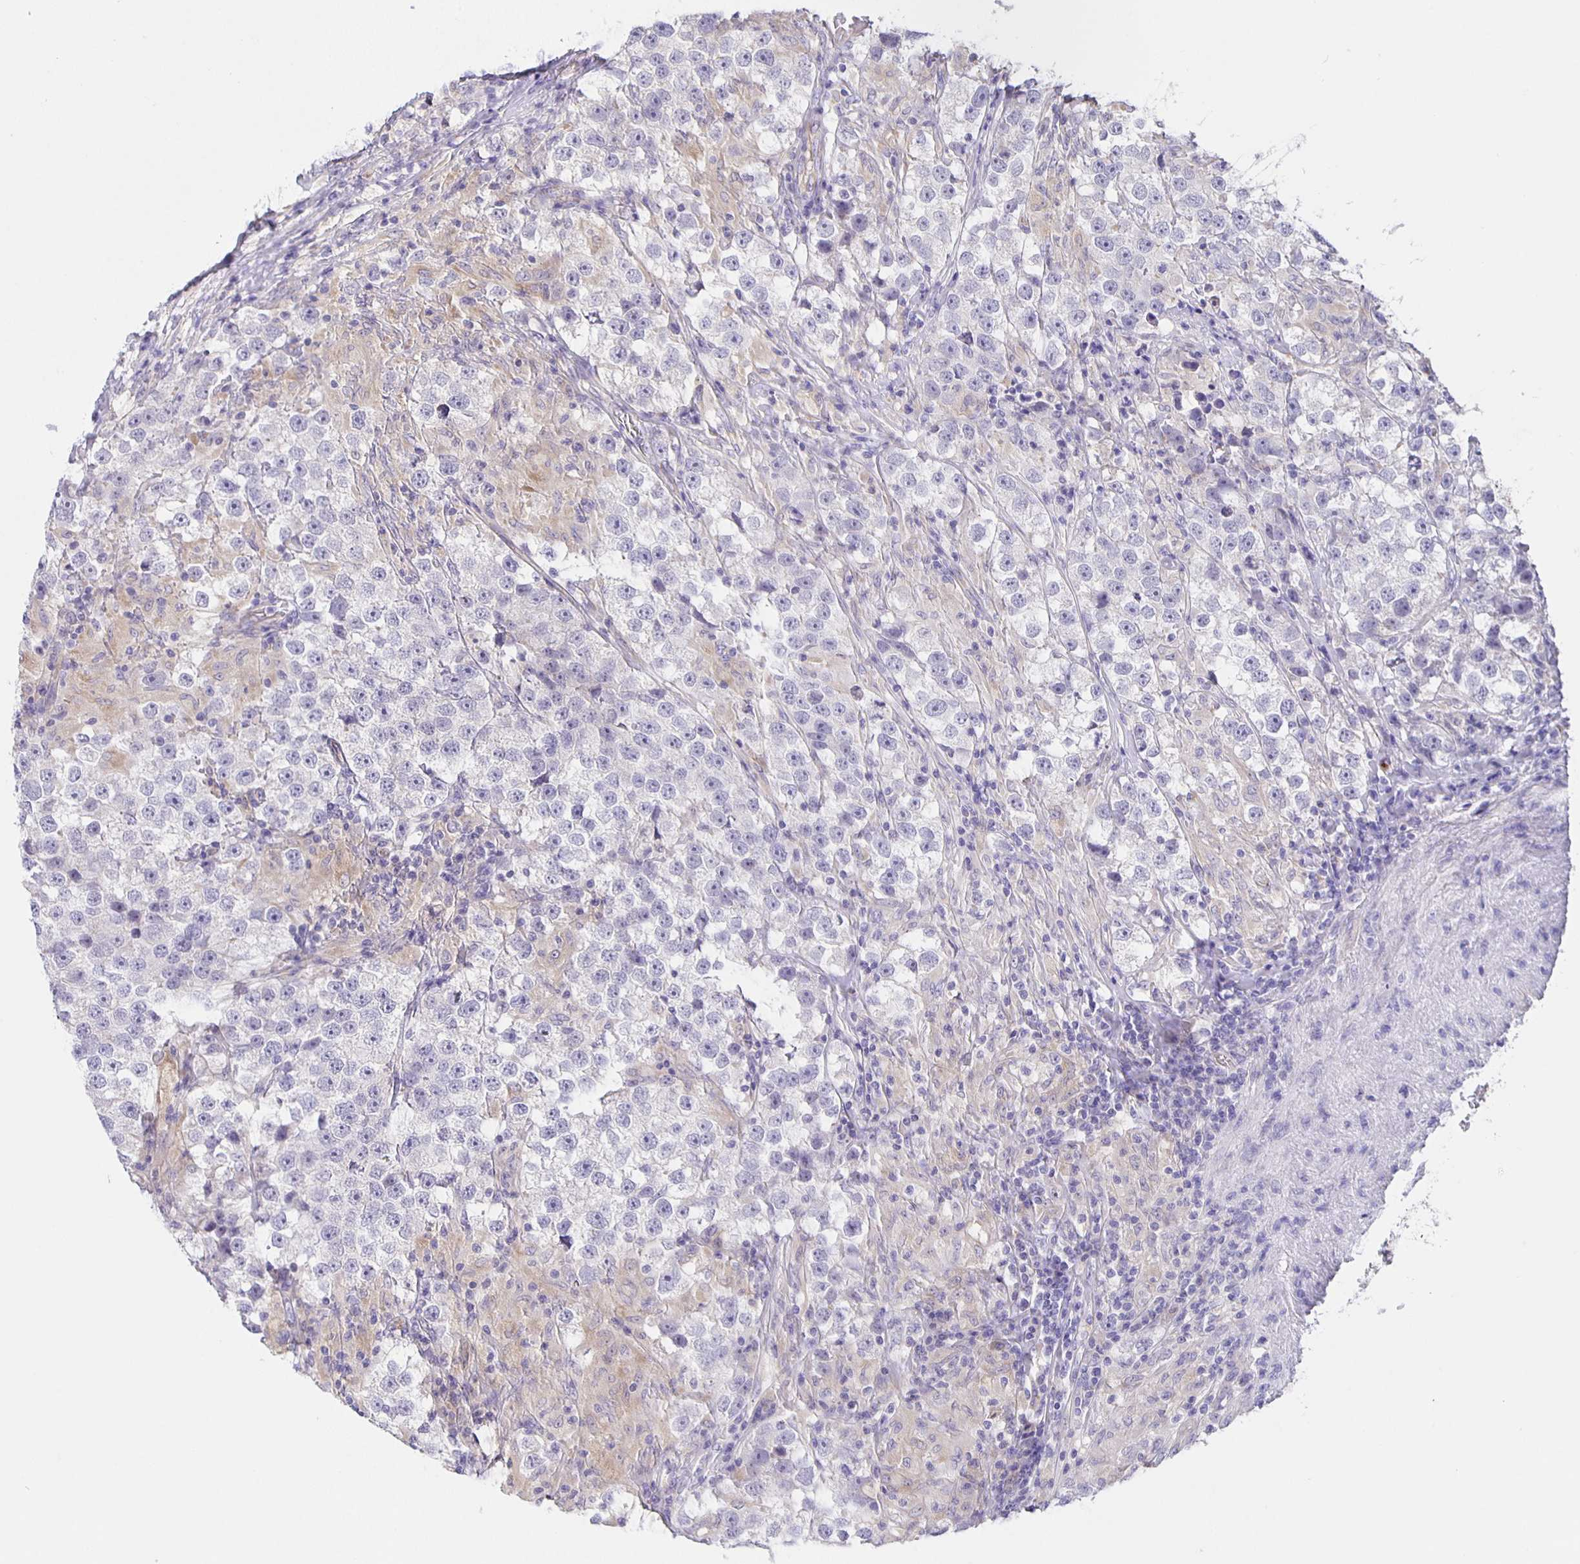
{"staining": {"intensity": "negative", "quantity": "none", "location": "none"}, "tissue": "testis cancer", "cell_type": "Tumor cells", "image_type": "cancer", "snomed": [{"axis": "morphology", "description": "Seminoma, NOS"}, {"axis": "topography", "description": "Testis"}], "caption": "This is an IHC histopathology image of testis cancer. There is no expression in tumor cells.", "gene": "JMJD4", "patient": {"sex": "male", "age": 46}}